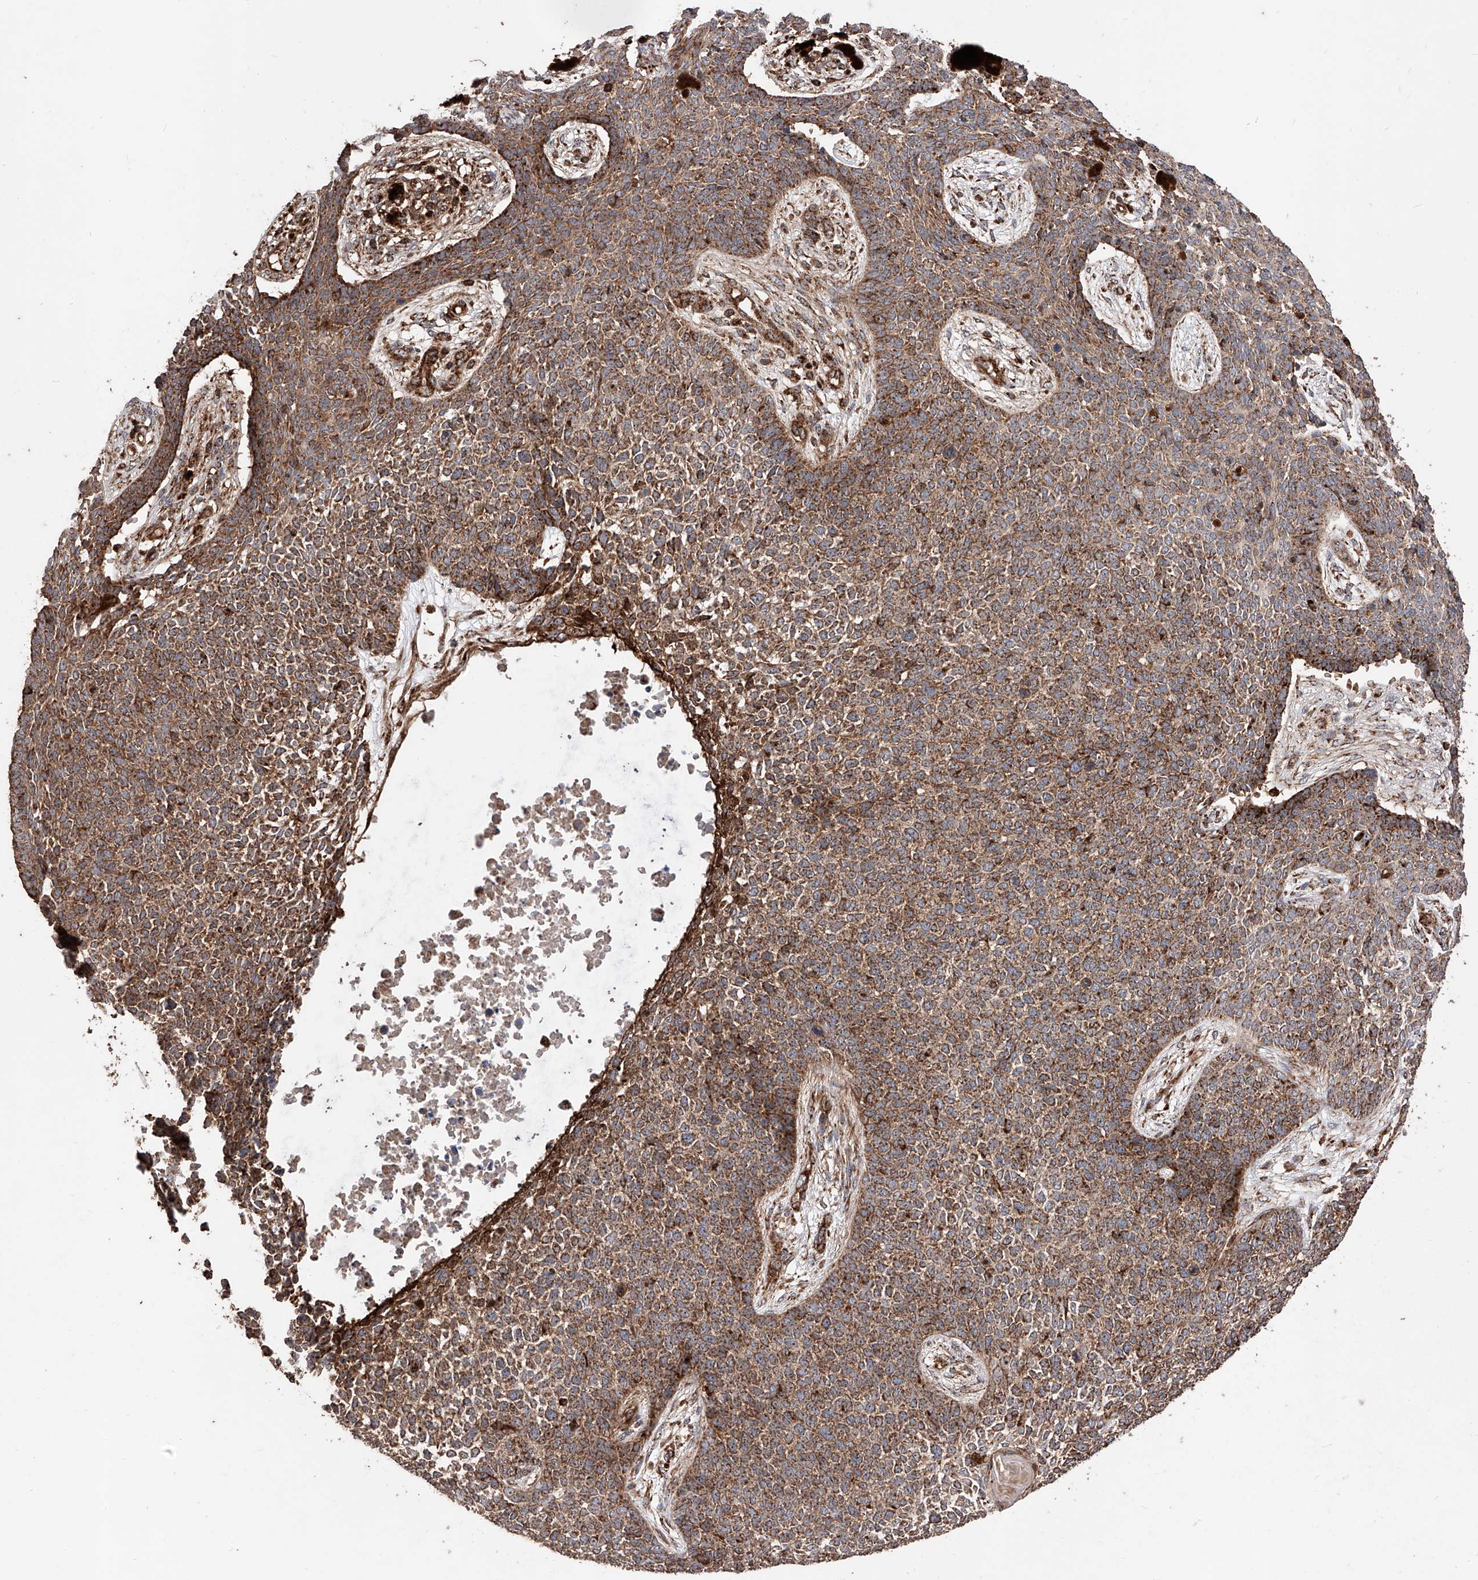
{"staining": {"intensity": "moderate", "quantity": ">75%", "location": "cytoplasmic/membranous"}, "tissue": "skin cancer", "cell_type": "Tumor cells", "image_type": "cancer", "snomed": [{"axis": "morphology", "description": "Basal cell carcinoma"}, {"axis": "topography", "description": "Skin"}], "caption": "Protein expression analysis of basal cell carcinoma (skin) demonstrates moderate cytoplasmic/membranous expression in about >75% of tumor cells.", "gene": "PISD", "patient": {"sex": "female", "age": 84}}